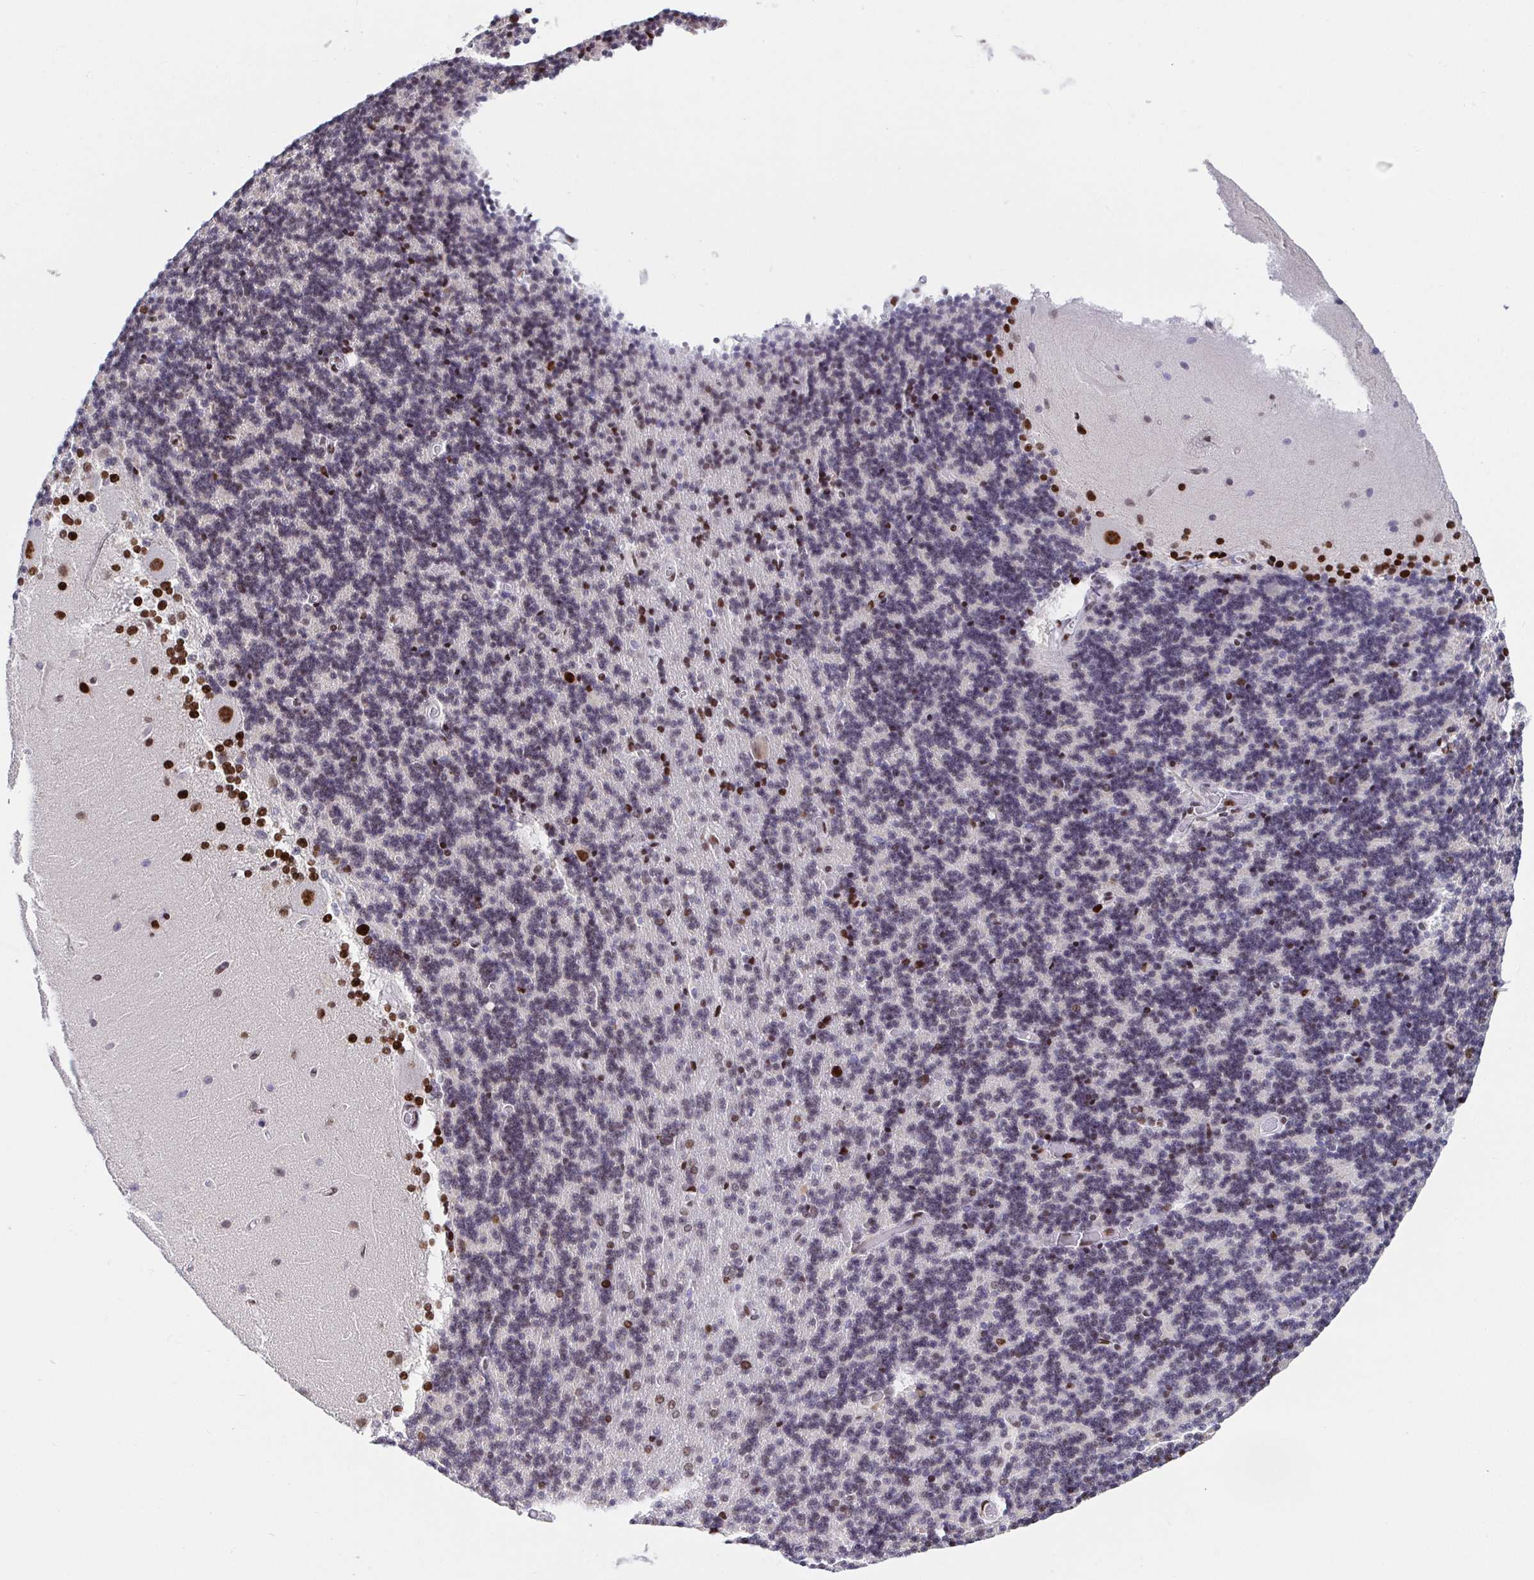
{"staining": {"intensity": "moderate", "quantity": "<25%", "location": "nuclear"}, "tissue": "cerebellum", "cell_type": "Cells in granular layer", "image_type": "normal", "snomed": [{"axis": "morphology", "description": "Normal tissue, NOS"}, {"axis": "topography", "description": "Cerebellum"}], "caption": "Moderate nuclear protein expression is identified in approximately <25% of cells in granular layer in cerebellum. (Stains: DAB (3,3'-diaminobenzidine) in brown, nuclei in blue, Microscopy: brightfield microscopy at high magnification).", "gene": "SETD5", "patient": {"sex": "female", "age": 54}}